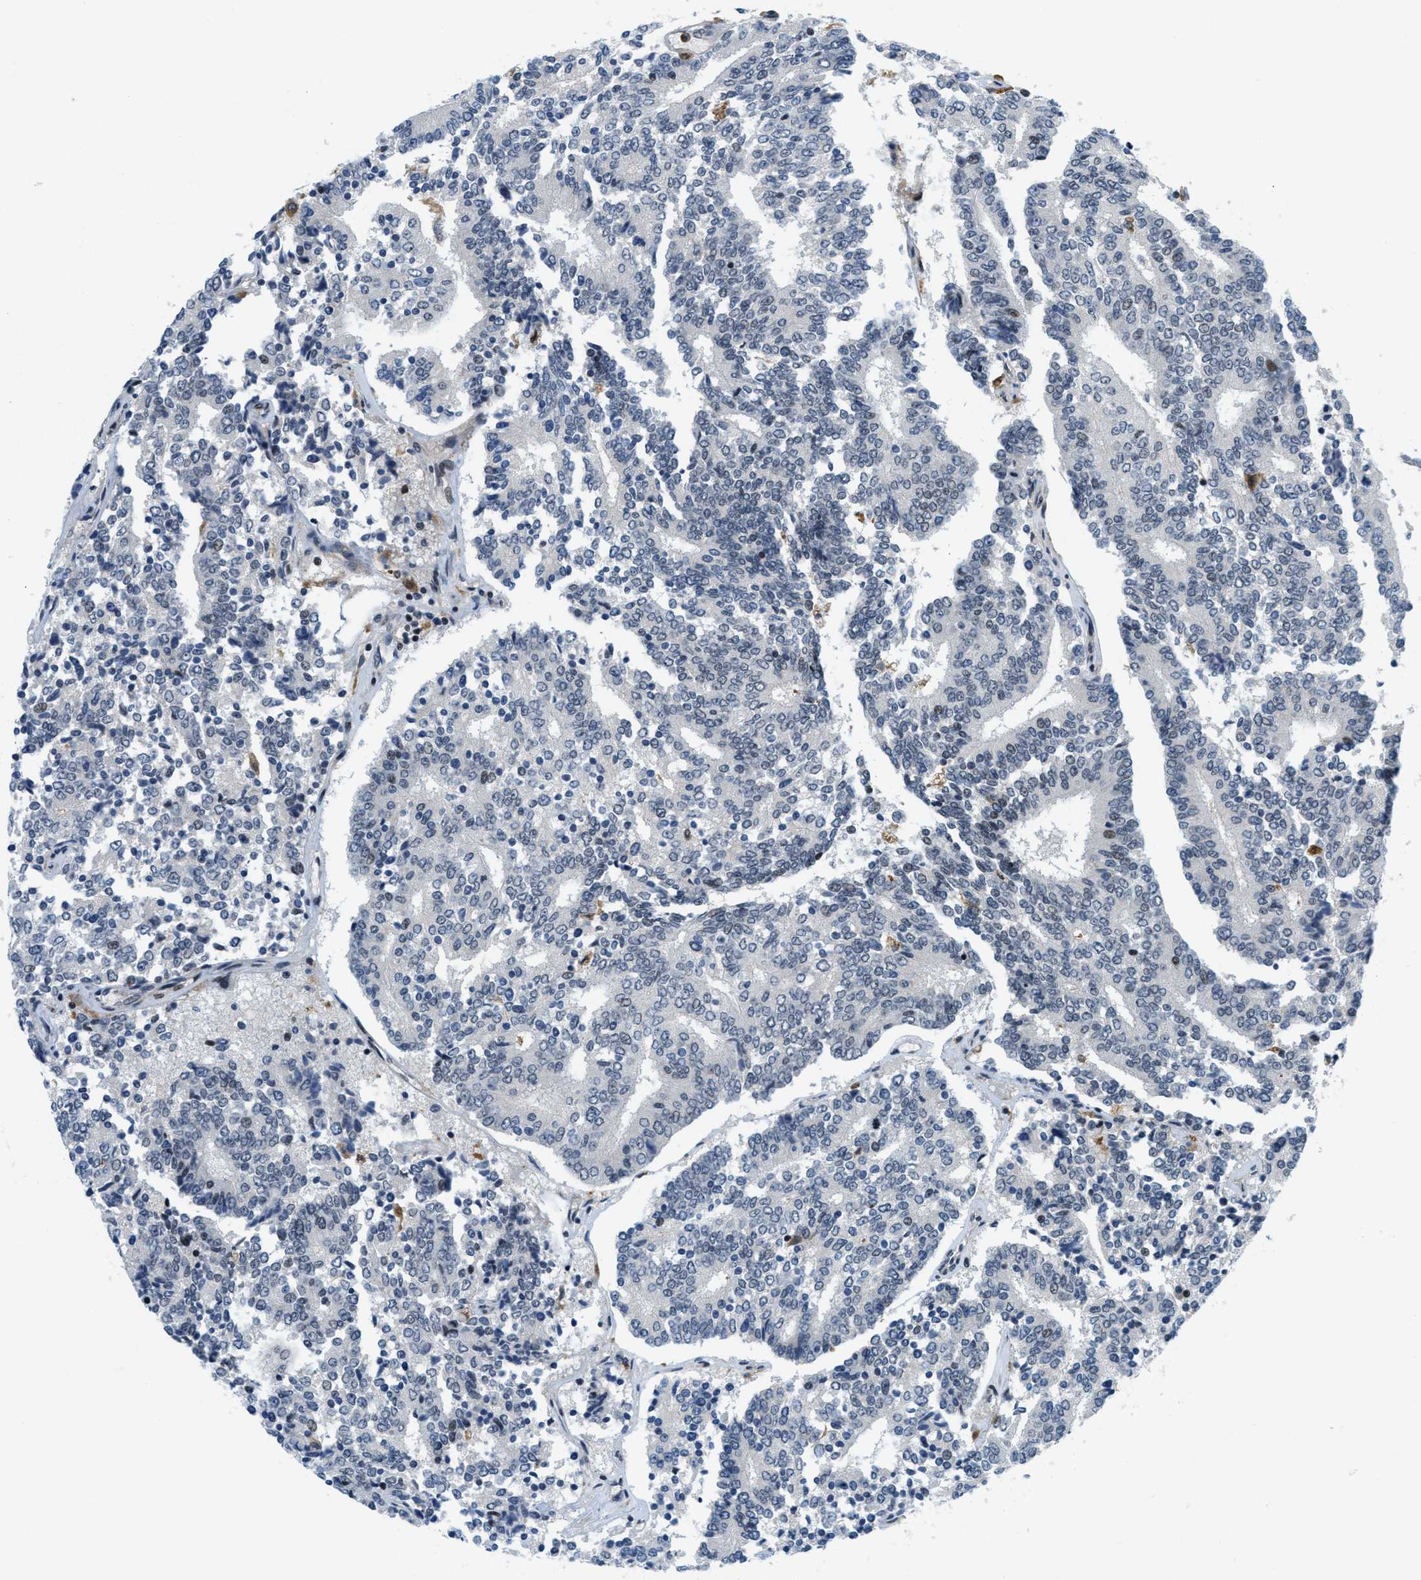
{"staining": {"intensity": "moderate", "quantity": "<25%", "location": "nuclear"}, "tissue": "prostate cancer", "cell_type": "Tumor cells", "image_type": "cancer", "snomed": [{"axis": "morphology", "description": "Normal tissue, NOS"}, {"axis": "morphology", "description": "Adenocarcinoma, High grade"}, {"axis": "topography", "description": "Prostate"}, {"axis": "topography", "description": "Seminal veicle"}], "caption": "A high-resolution micrograph shows immunohistochemistry (IHC) staining of prostate high-grade adenocarcinoma, which displays moderate nuclear staining in about <25% of tumor cells.", "gene": "ING1", "patient": {"sex": "male", "age": 55}}